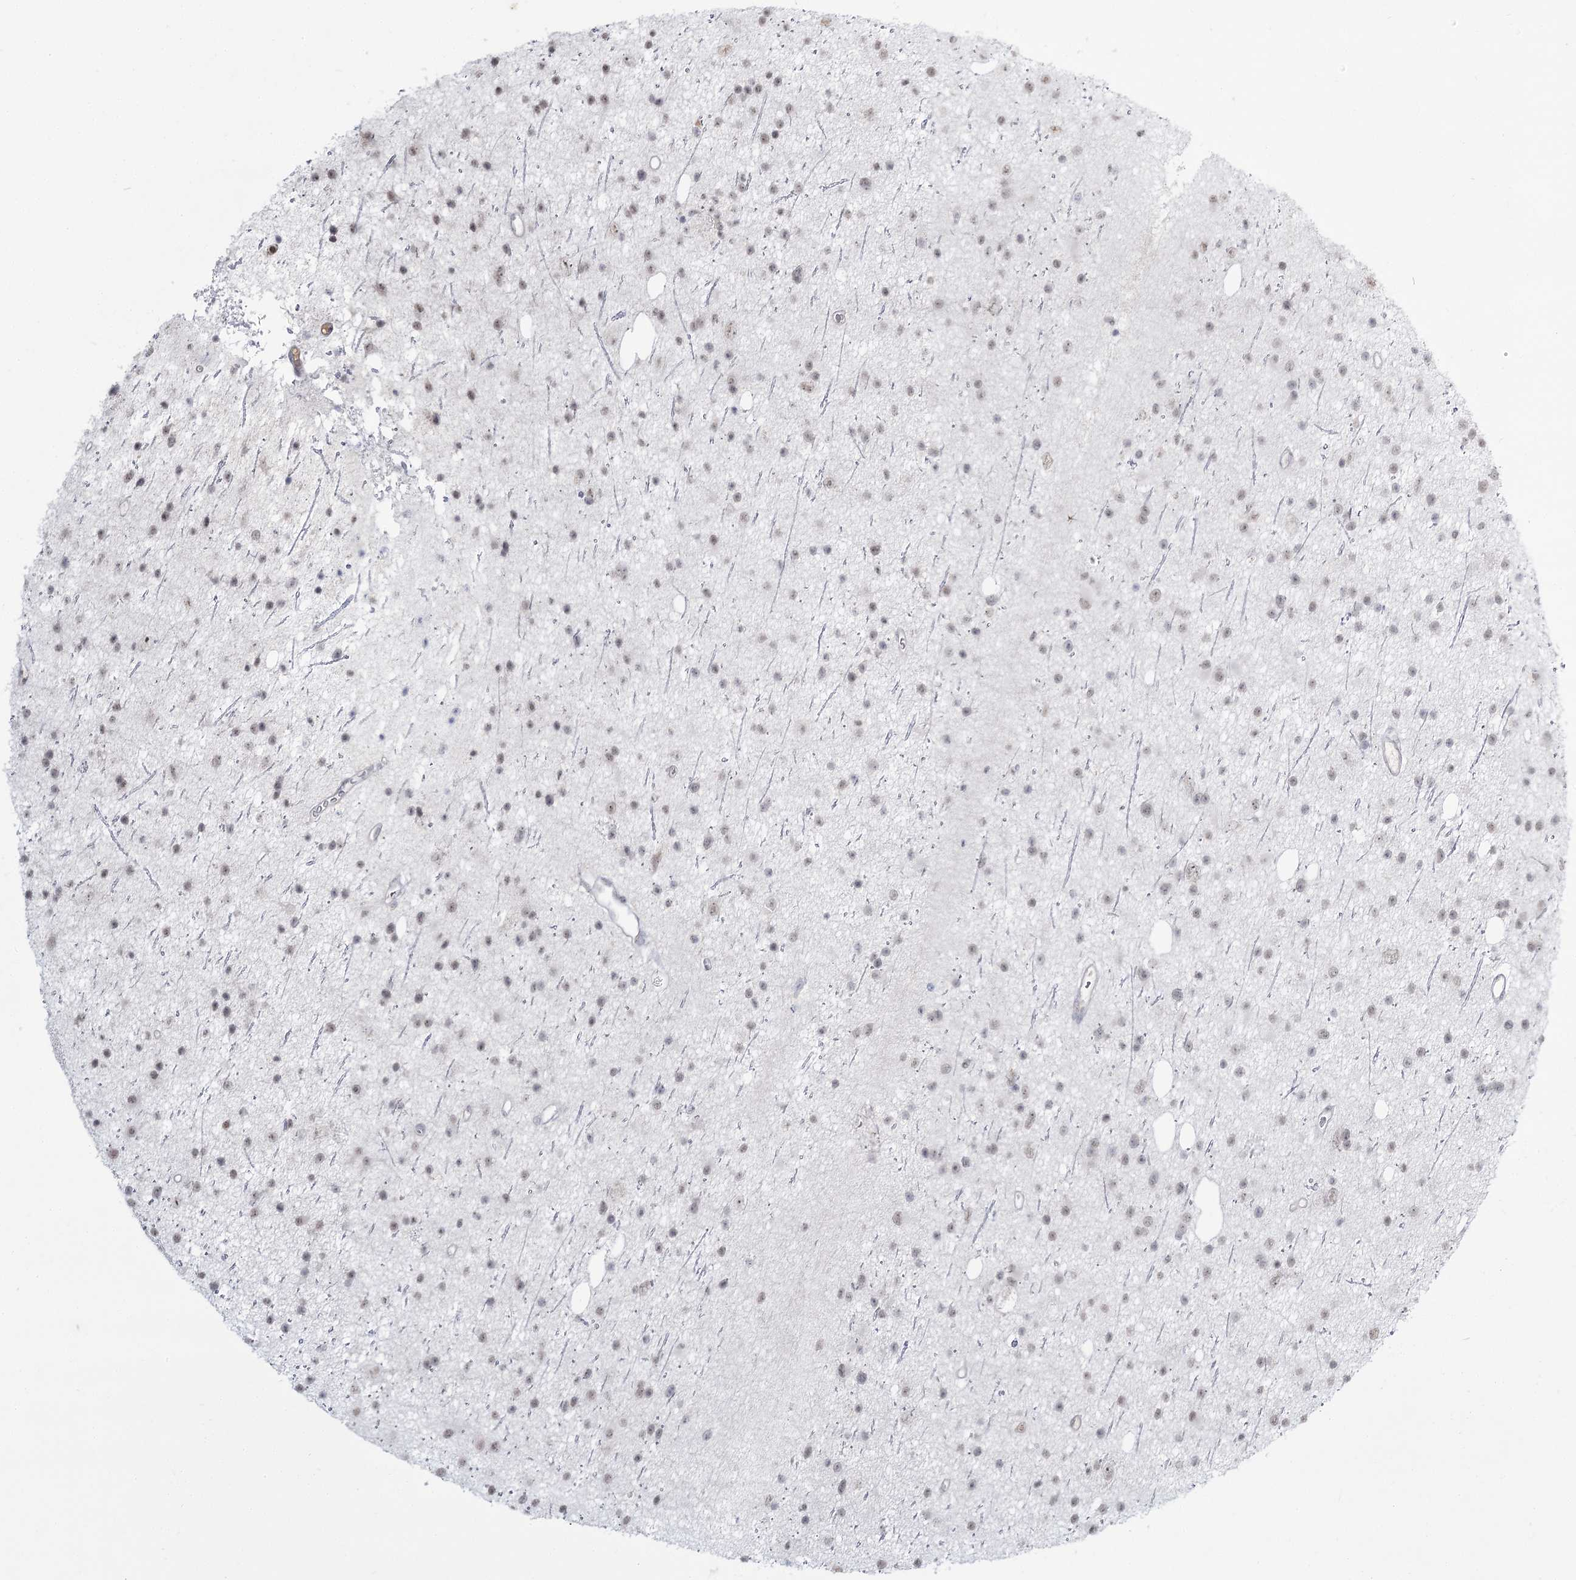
{"staining": {"intensity": "weak", "quantity": "<25%", "location": "nuclear"}, "tissue": "glioma", "cell_type": "Tumor cells", "image_type": "cancer", "snomed": [{"axis": "morphology", "description": "Glioma, malignant, Low grade"}, {"axis": "topography", "description": "Cerebral cortex"}], "caption": "This is a photomicrograph of immunohistochemistry staining of glioma, which shows no positivity in tumor cells.", "gene": "LY6G5C", "patient": {"sex": "female", "age": 39}}